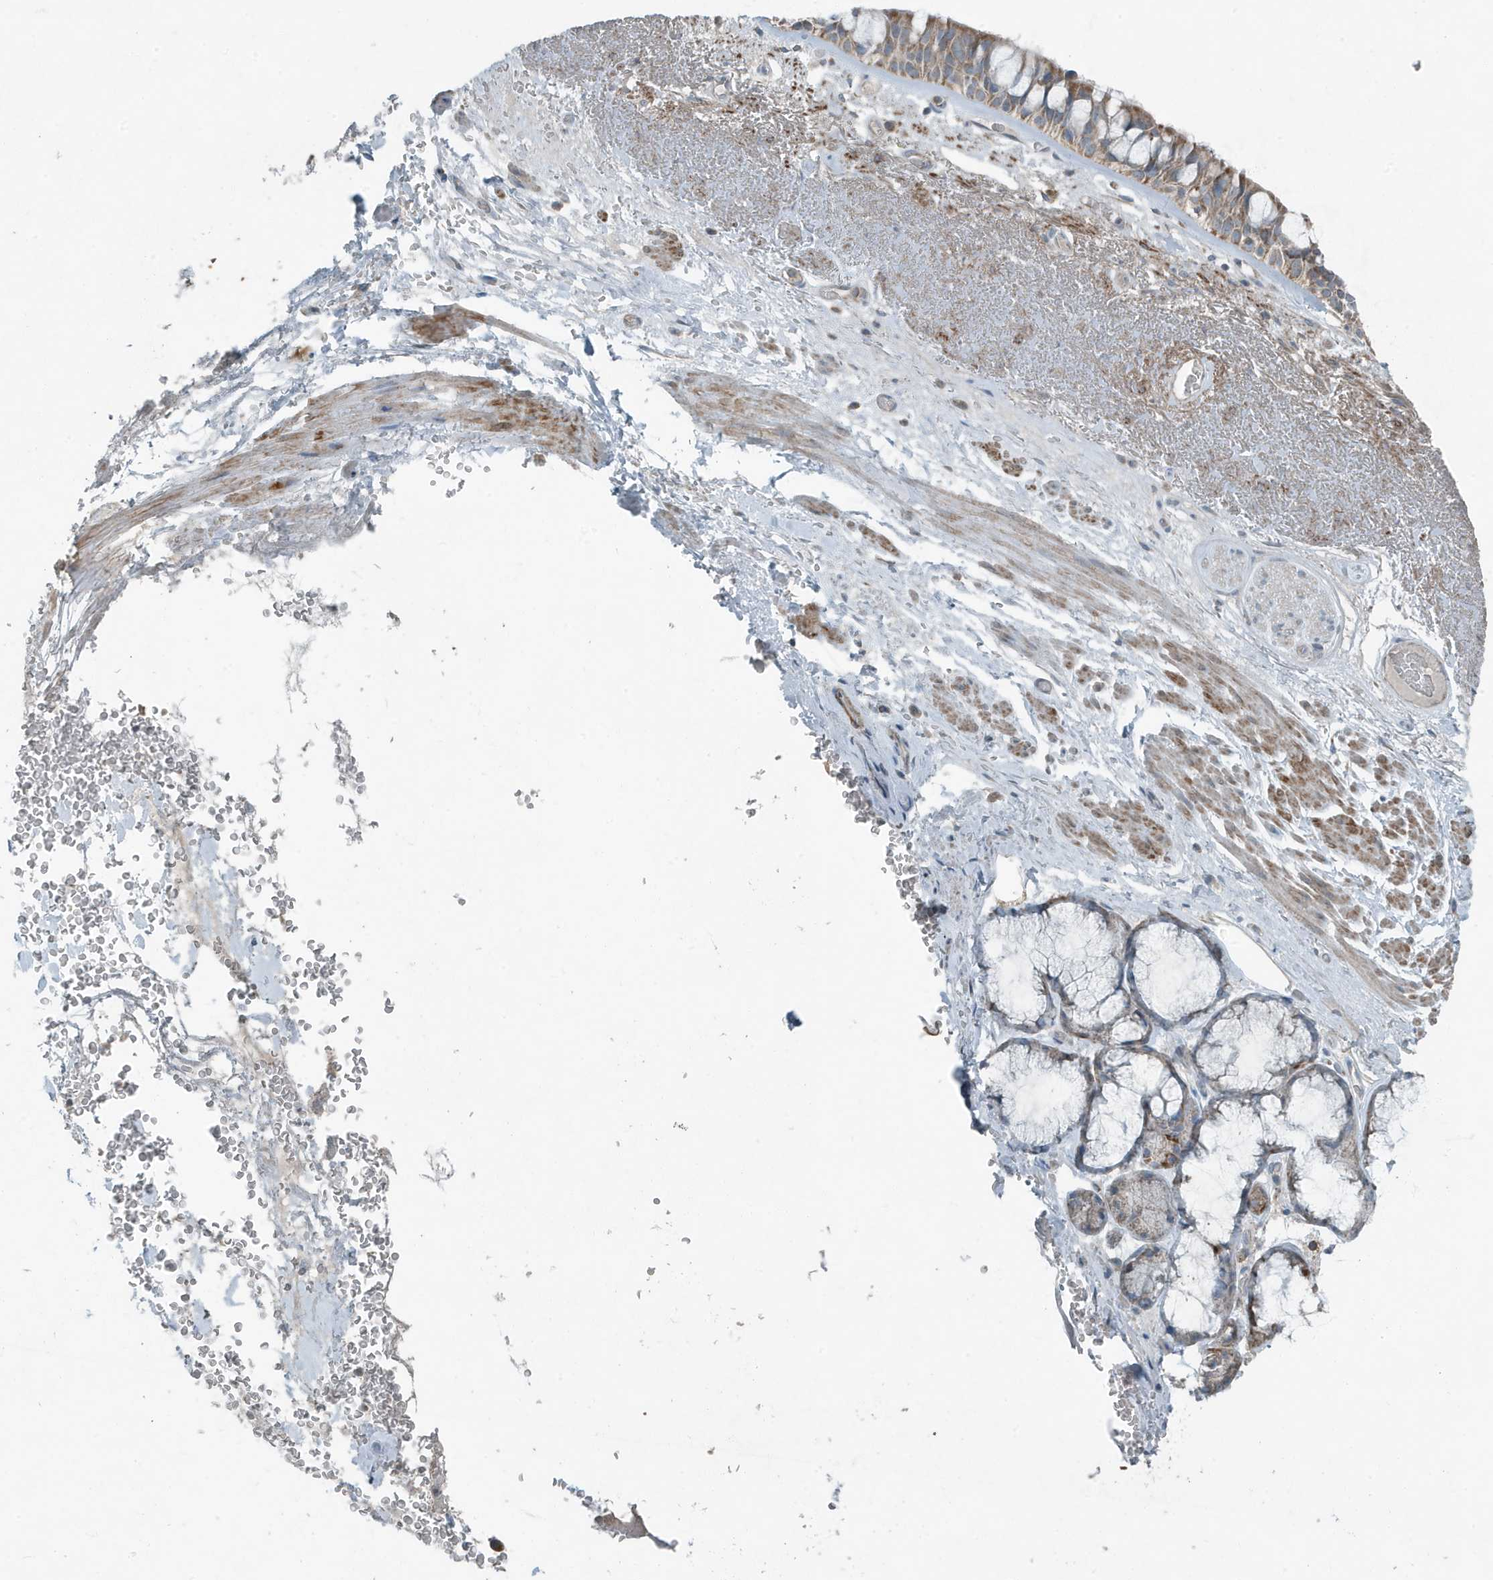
{"staining": {"intensity": "moderate", "quantity": "25%-75%", "location": "cytoplasmic/membranous"}, "tissue": "bronchus", "cell_type": "Respiratory epithelial cells", "image_type": "normal", "snomed": [{"axis": "morphology", "description": "Normal tissue, NOS"}, {"axis": "morphology", "description": "Squamous cell carcinoma, NOS"}, {"axis": "topography", "description": "Lymph node"}, {"axis": "topography", "description": "Bronchus"}, {"axis": "topography", "description": "Lung"}], "caption": "Respiratory epithelial cells demonstrate moderate cytoplasmic/membranous staining in approximately 25%-75% of cells in unremarkable bronchus.", "gene": "MT", "patient": {"sex": "male", "age": 66}}